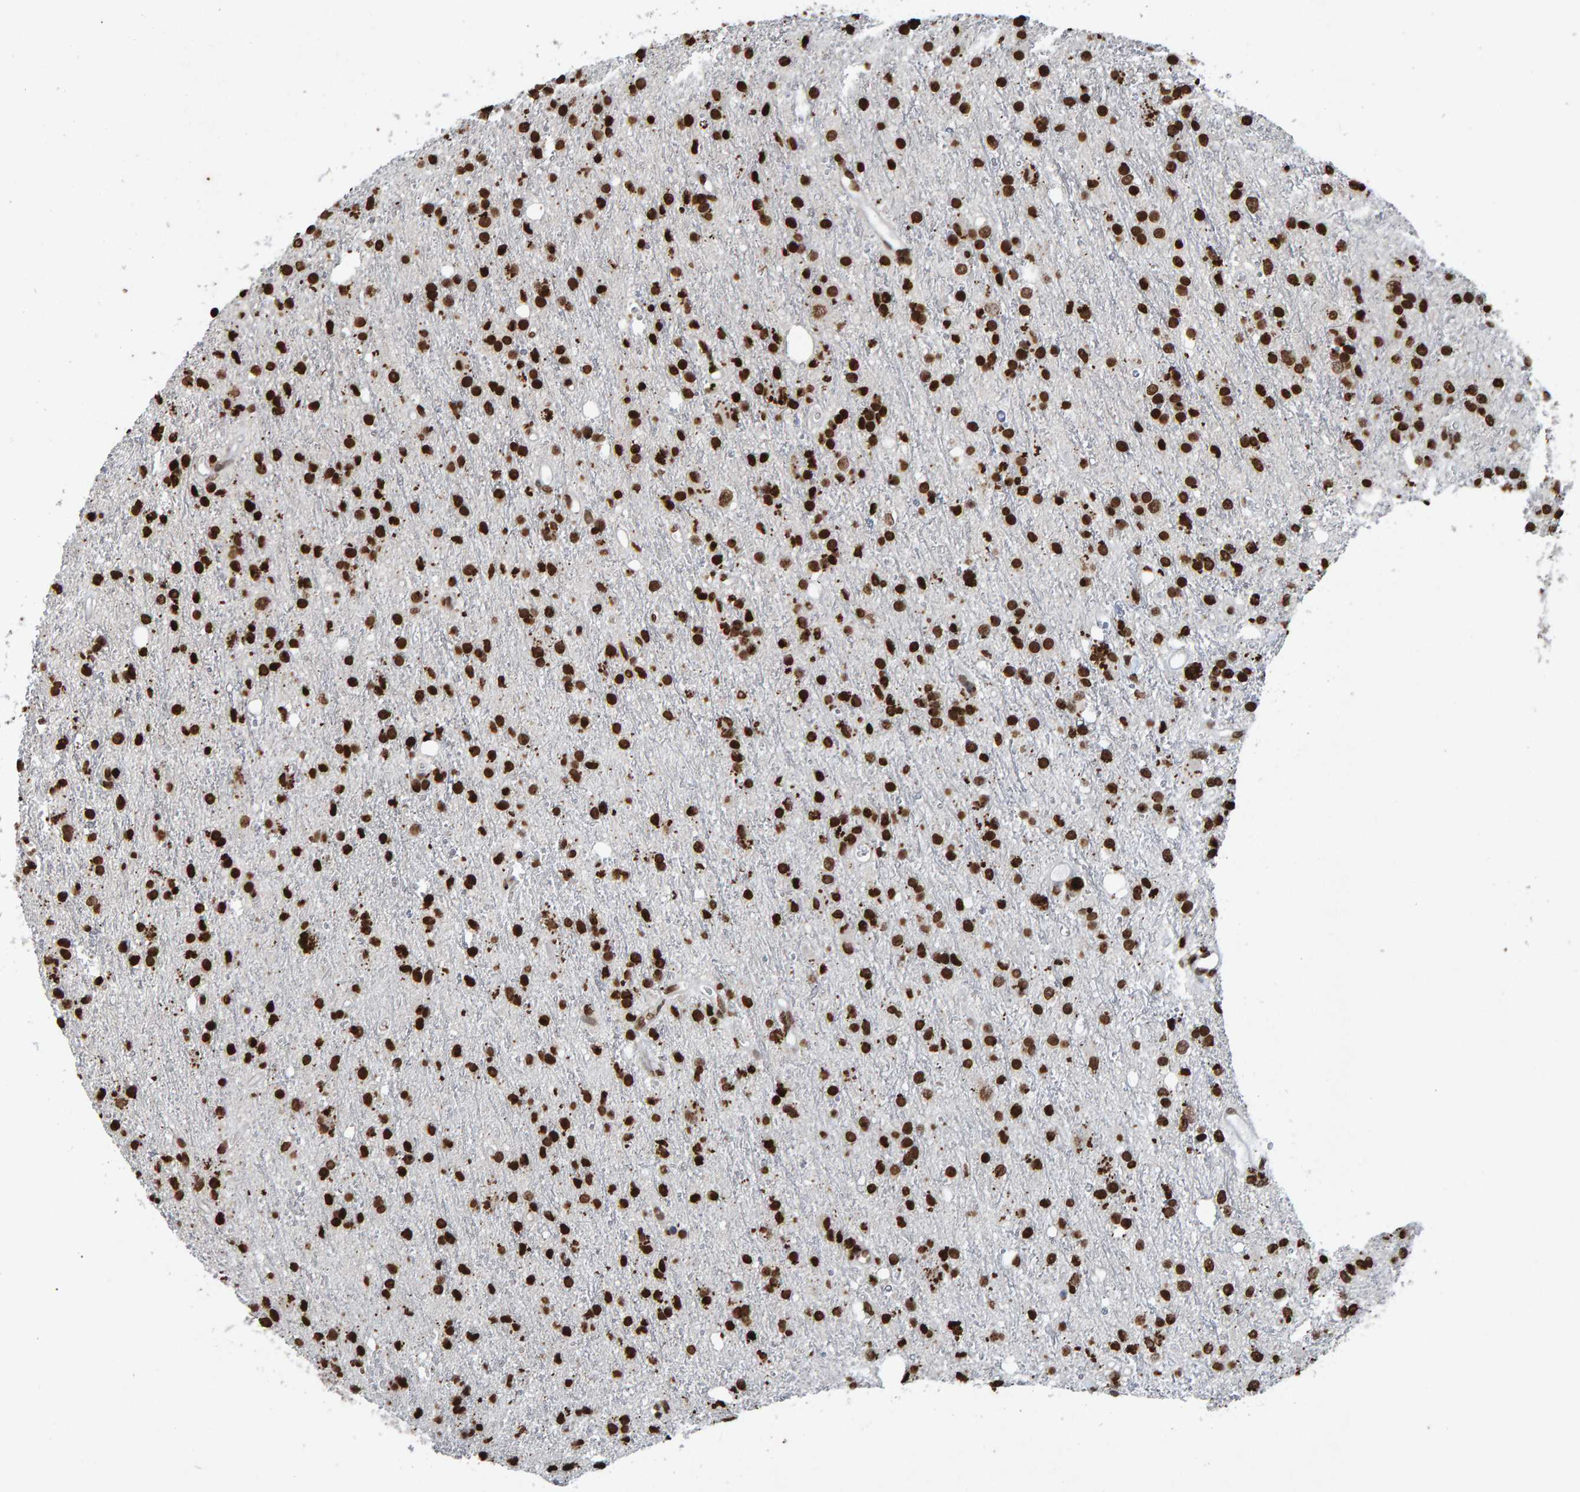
{"staining": {"intensity": "strong", "quantity": ">75%", "location": "nuclear"}, "tissue": "glioma", "cell_type": "Tumor cells", "image_type": "cancer", "snomed": [{"axis": "morphology", "description": "Glioma, malignant, High grade"}, {"axis": "topography", "description": "Brain"}], "caption": "Malignant glioma (high-grade) tissue shows strong nuclear staining in about >75% of tumor cells, visualized by immunohistochemistry.", "gene": "H2AZ1", "patient": {"sex": "male", "age": 47}}